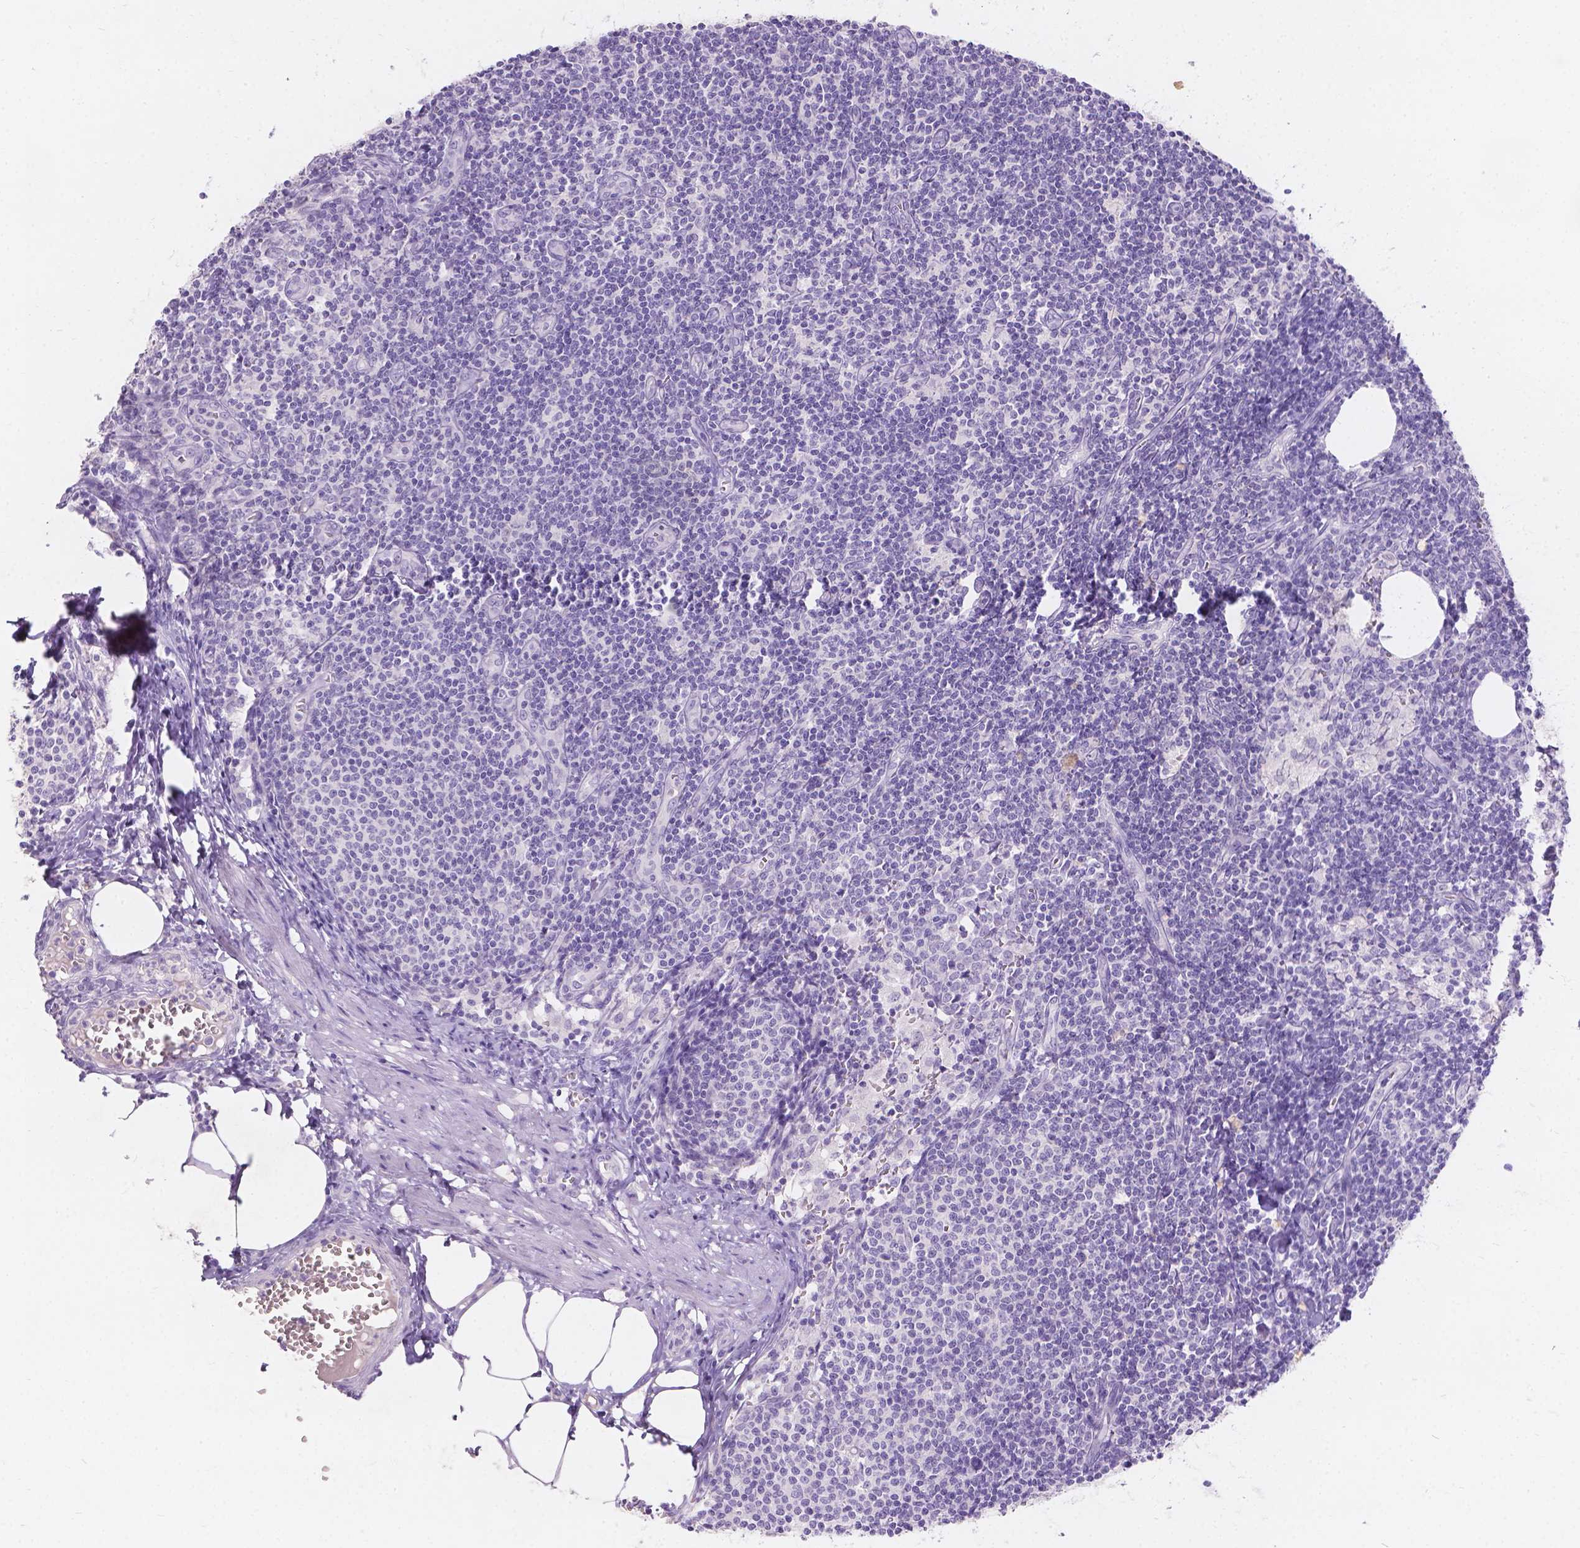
{"staining": {"intensity": "negative", "quantity": "none", "location": "none"}, "tissue": "lymph node", "cell_type": "Germinal center cells", "image_type": "normal", "snomed": [{"axis": "morphology", "description": "Normal tissue, NOS"}, {"axis": "topography", "description": "Lymph node"}], "caption": "High power microscopy micrograph of an IHC image of normal lymph node, revealing no significant positivity in germinal center cells.", "gene": "GAL3ST2", "patient": {"sex": "female", "age": 50}}